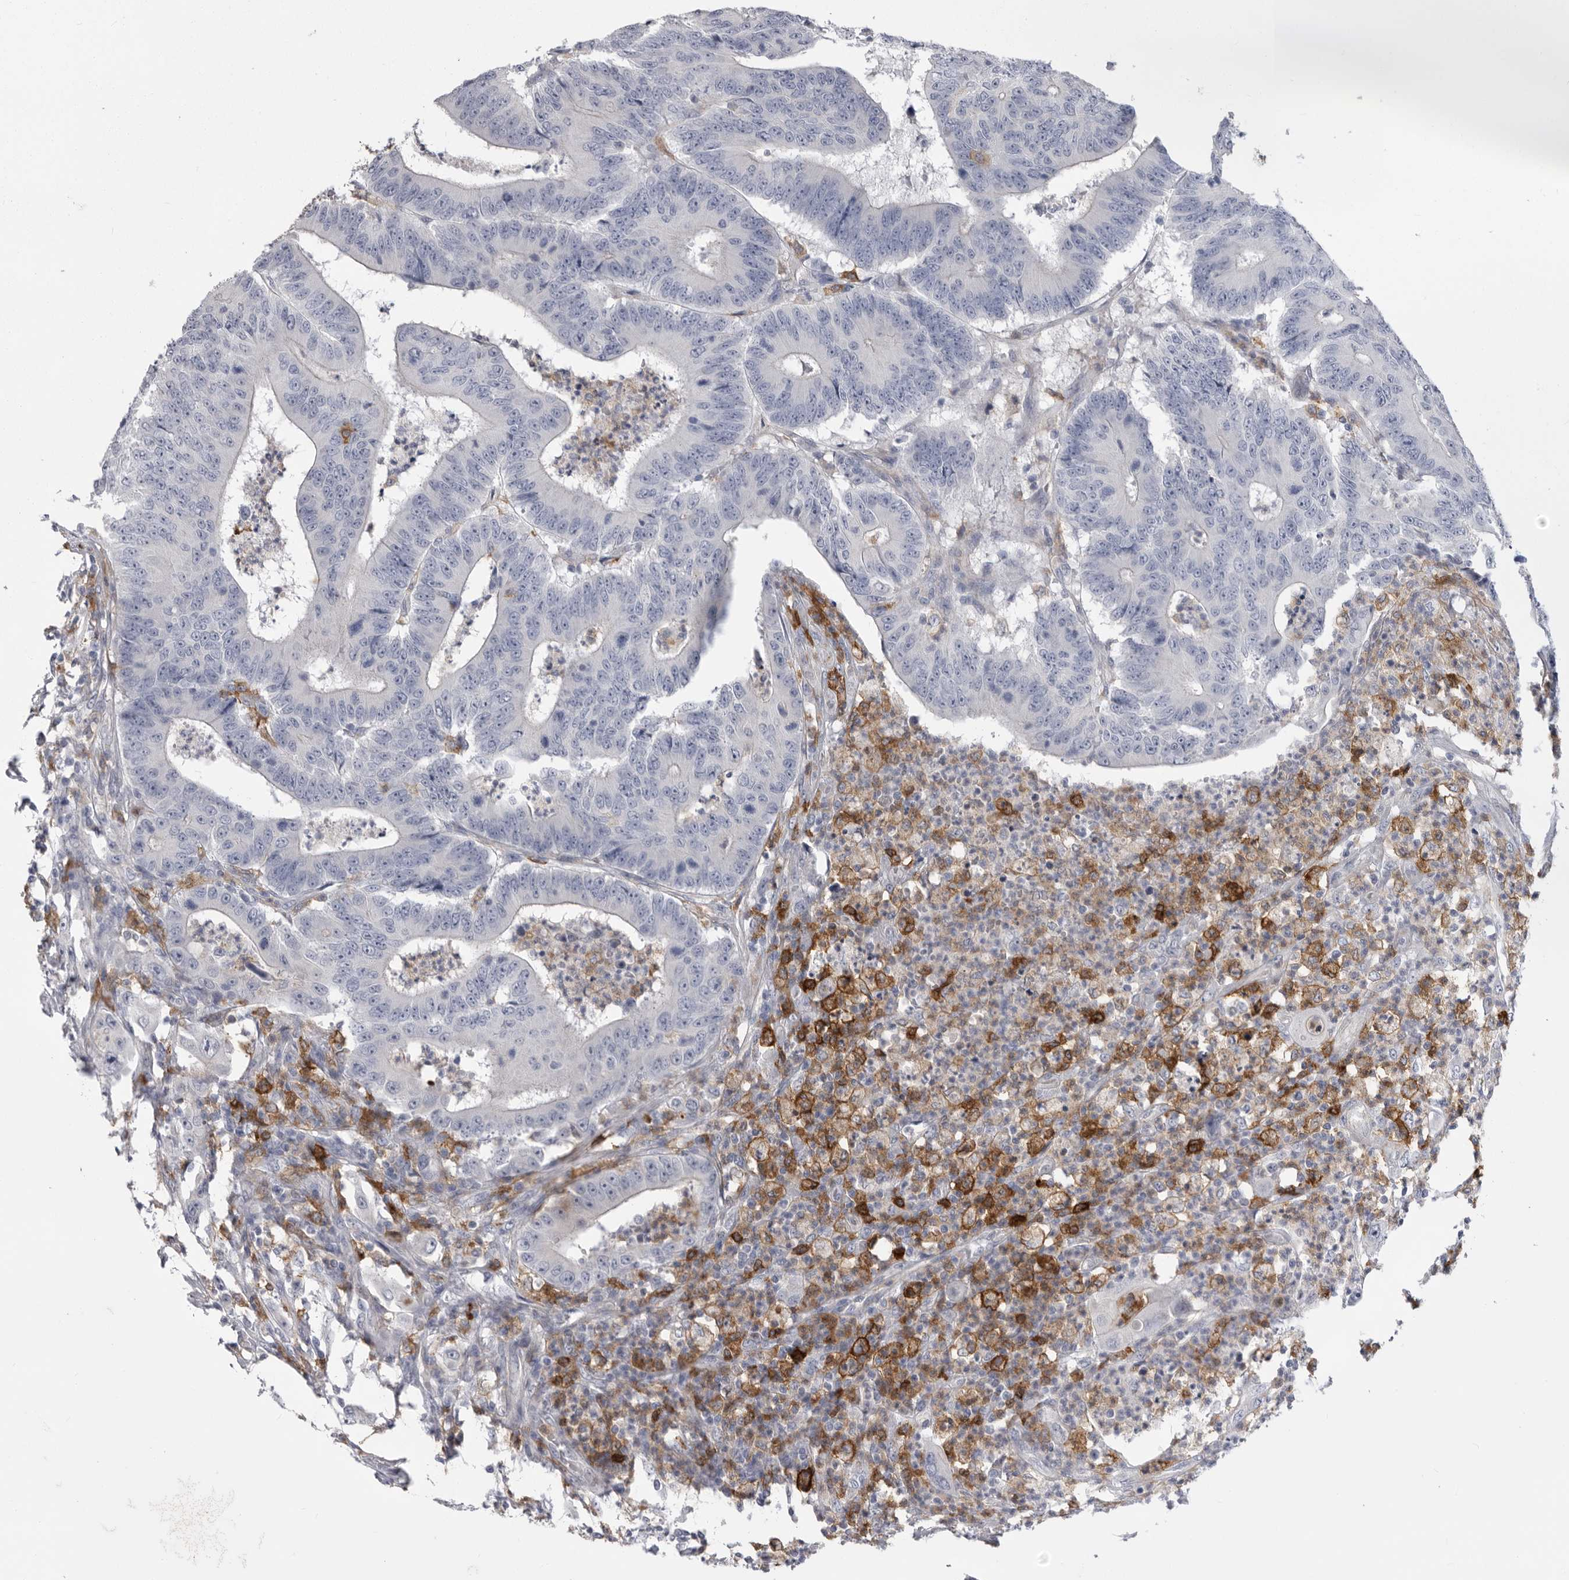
{"staining": {"intensity": "negative", "quantity": "none", "location": "none"}, "tissue": "colorectal cancer", "cell_type": "Tumor cells", "image_type": "cancer", "snomed": [{"axis": "morphology", "description": "Adenocarcinoma, NOS"}, {"axis": "topography", "description": "Colon"}], "caption": "Immunohistochemistry (IHC) of colorectal adenocarcinoma reveals no staining in tumor cells.", "gene": "SIGLEC10", "patient": {"sex": "male", "age": 83}}